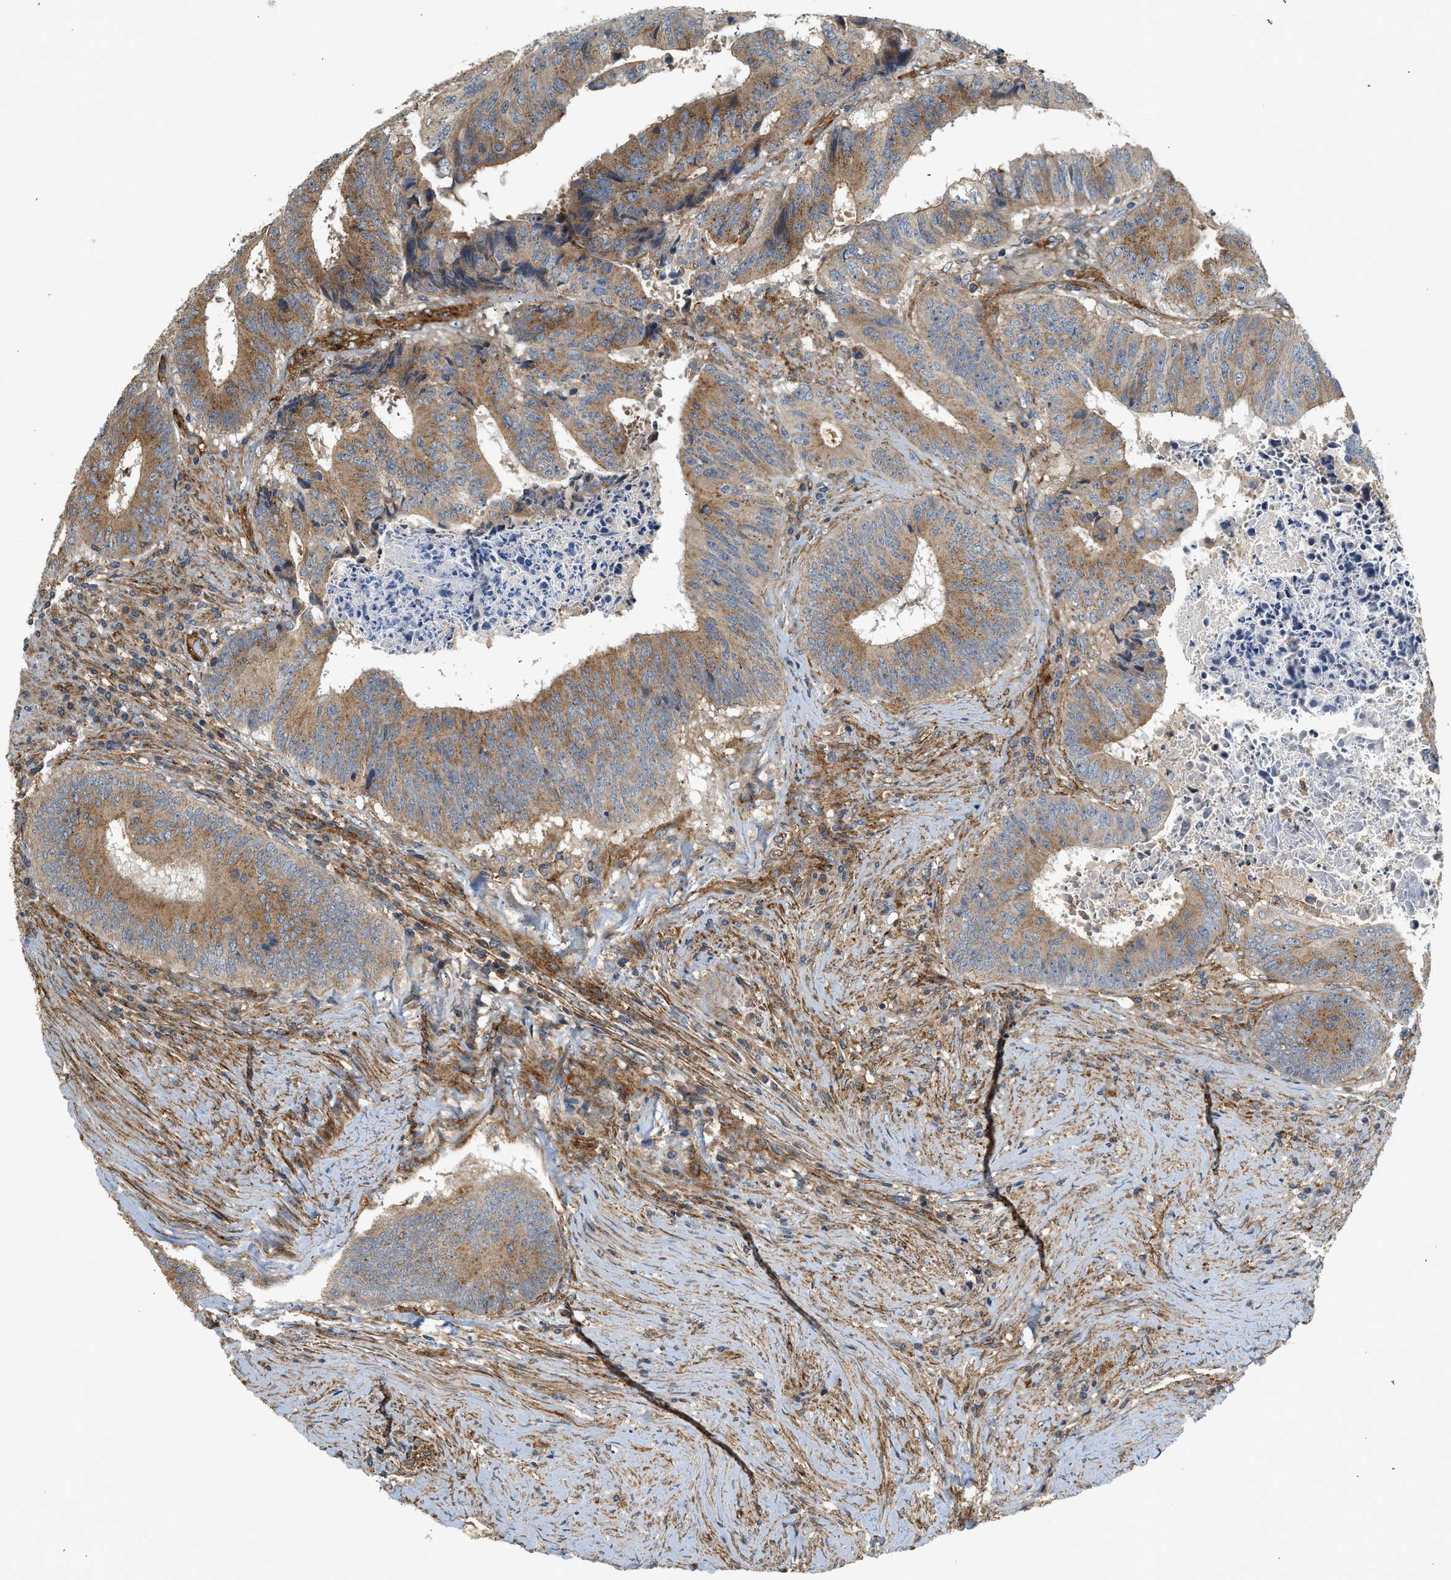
{"staining": {"intensity": "moderate", "quantity": ">75%", "location": "cytoplasmic/membranous"}, "tissue": "colorectal cancer", "cell_type": "Tumor cells", "image_type": "cancer", "snomed": [{"axis": "morphology", "description": "Adenocarcinoma, NOS"}, {"axis": "topography", "description": "Rectum"}], "caption": "Colorectal cancer stained with a brown dye demonstrates moderate cytoplasmic/membranous positive positivity in about >75% of tumor cells.", "gene": "HIP1", "patient": {"sex": "male", "age": 72}}